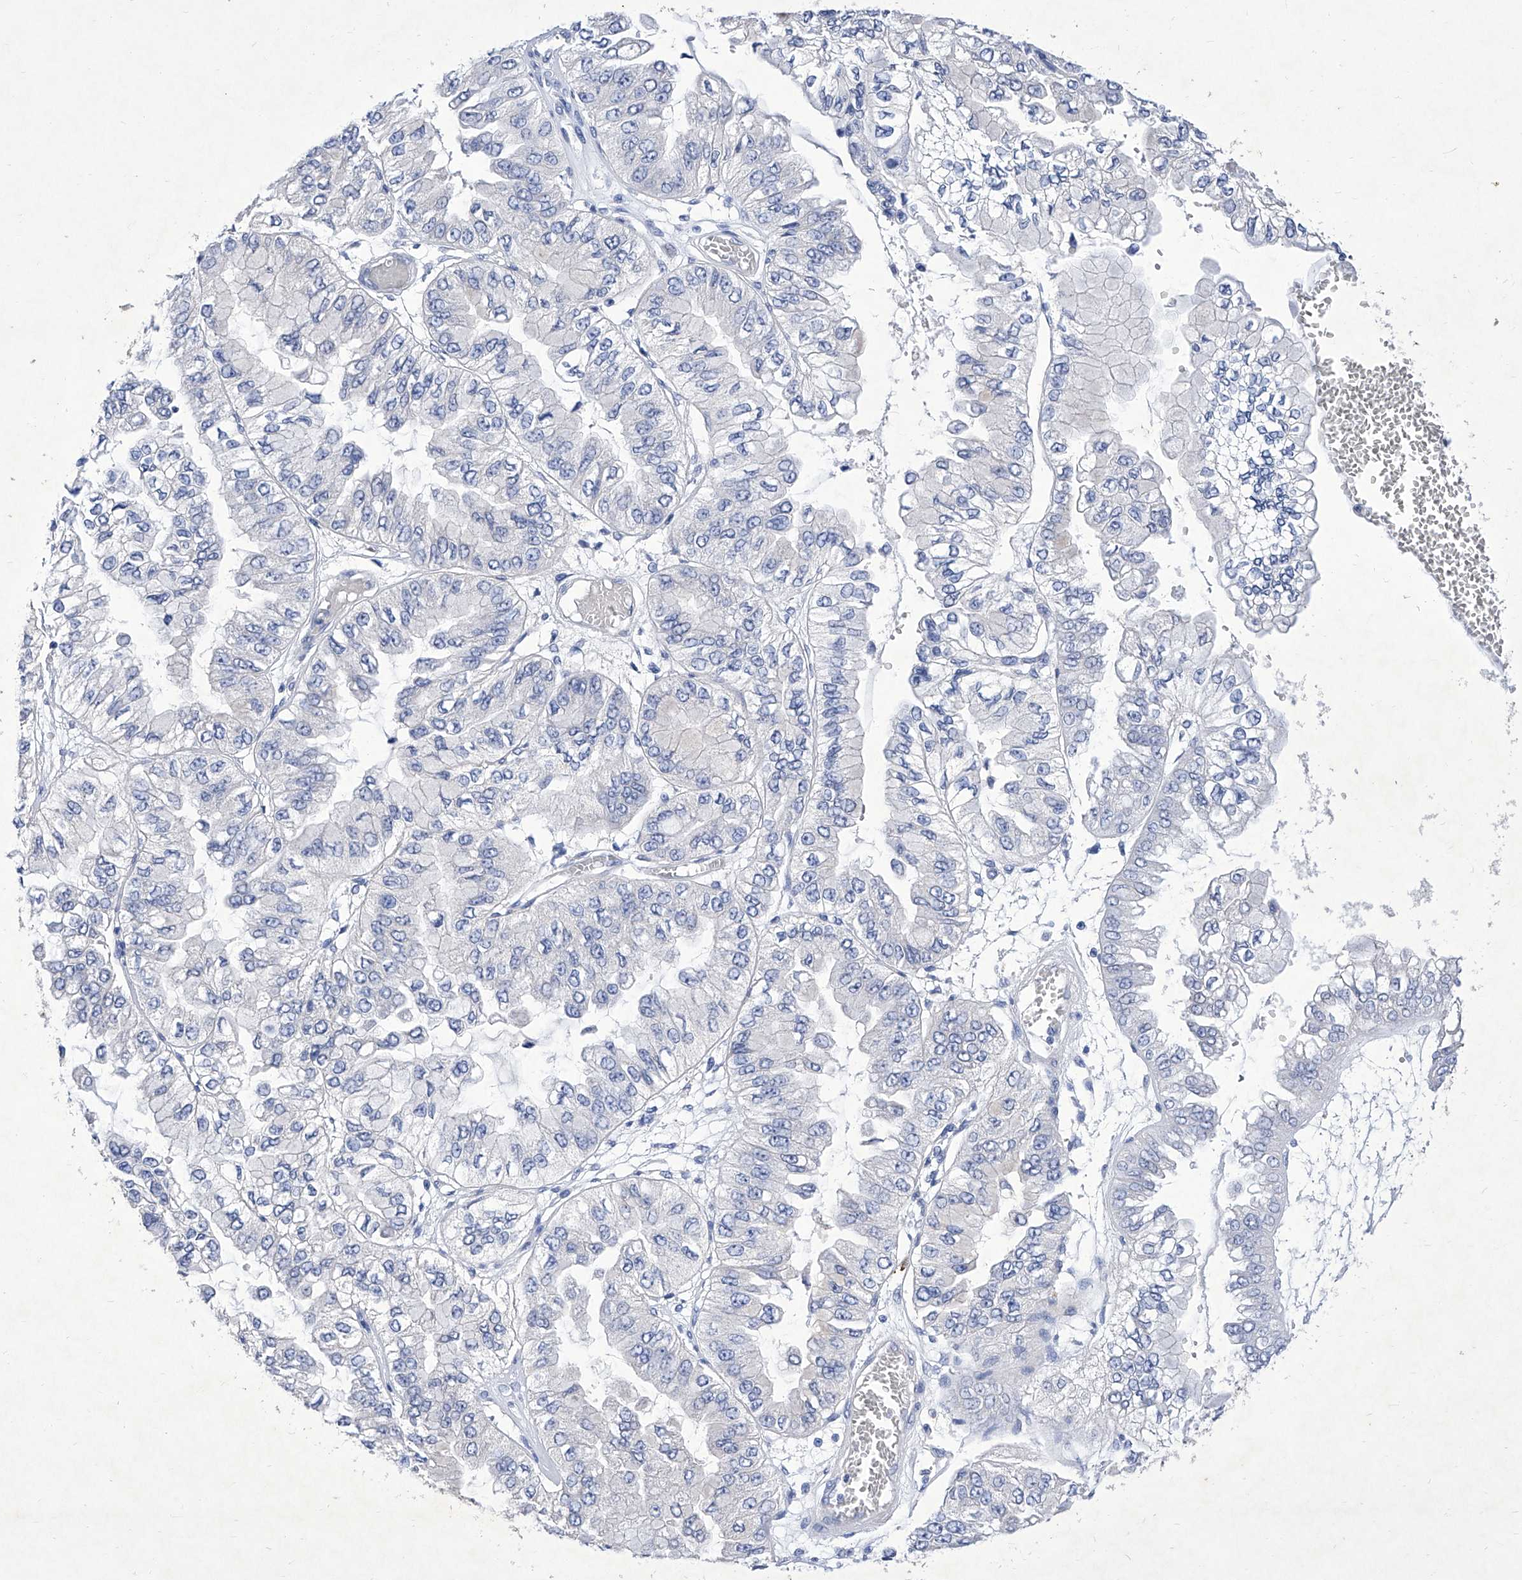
{"staining": {"intensity": "negative", "quantity": "none", "location": "none"}, "tissue": "liver cancer", "cell_type": "Tumor cells", "image_type": "cancer", "snomed": [{"axis": "morphology", "description": "Cholangiocarcinoma"}, {"axis": "topography", "description": "Liver"}], "caption": "Immunohistochemistry (IHC) histopathology image of human cholangiocarcinoma (liver) stained for a protein (brown), which shows no staining in tumor cells. The staining is performed using DAB brown chromogen with nuclei counter-stained in using hematoxylin.", "gene": "IFNL2", "patient": {"sex": "female", "age": 79}}